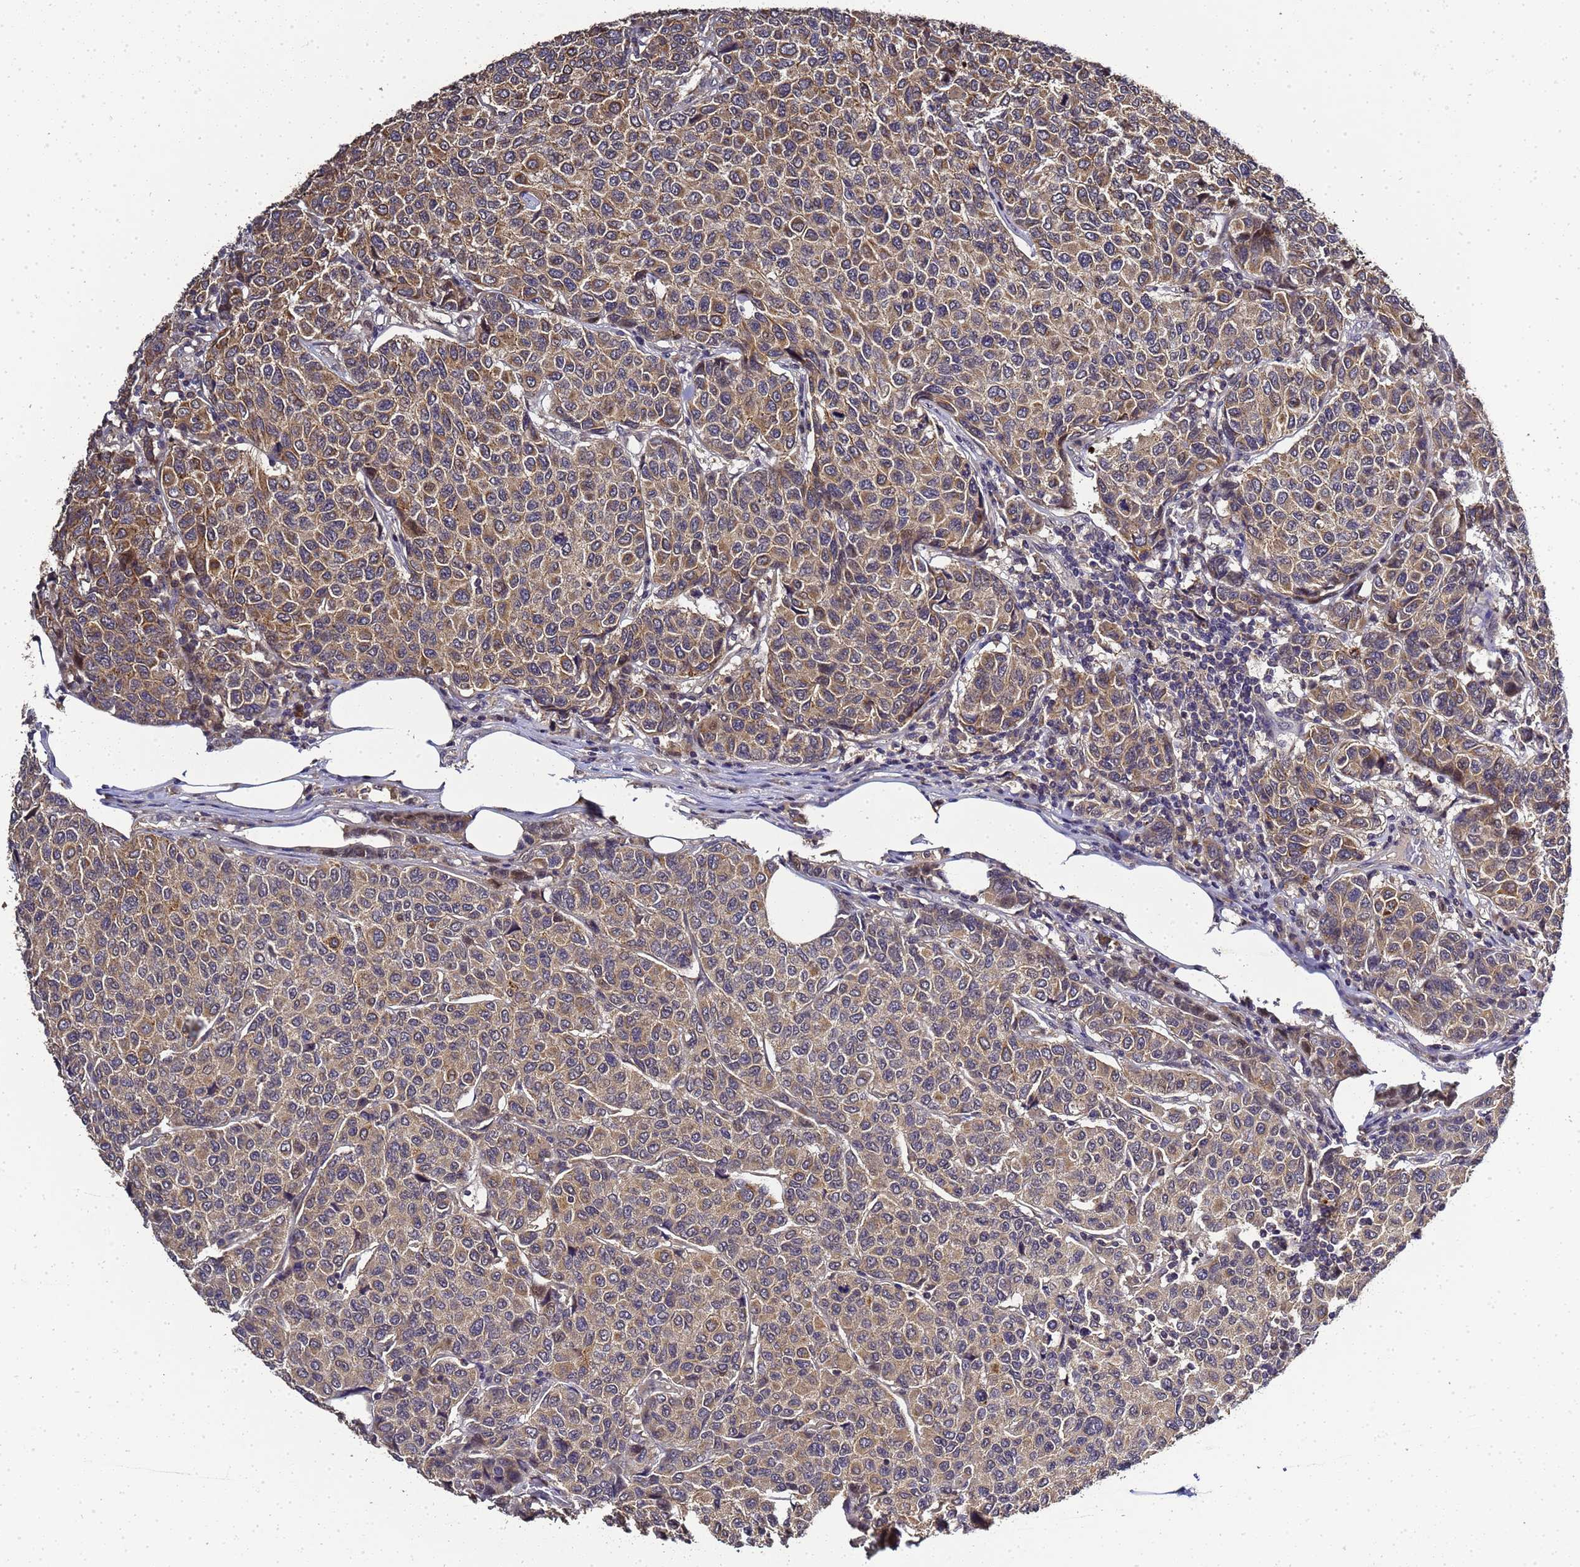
{"staining": {"intensity": "moderate", "quantity": ">75%", "location": "cytoplasmic/membranous"}, "tissue": "breast cancer", "cell_type": "Tumor cells", "image_type": "cancer", "snomed": [{"axis": "morphology", "description": "Duct carcinoma"}, {"axis": "topography", "description": "Breast"}], "caption": "Protein expression analysis of human breast infiltrating ductal carcinoma reveals moderate cytoplasmic/membranous expression in approximately >75% of tumor cells.", "gene": "LGI4", "patient": {"sex": "female", "age": 55}}